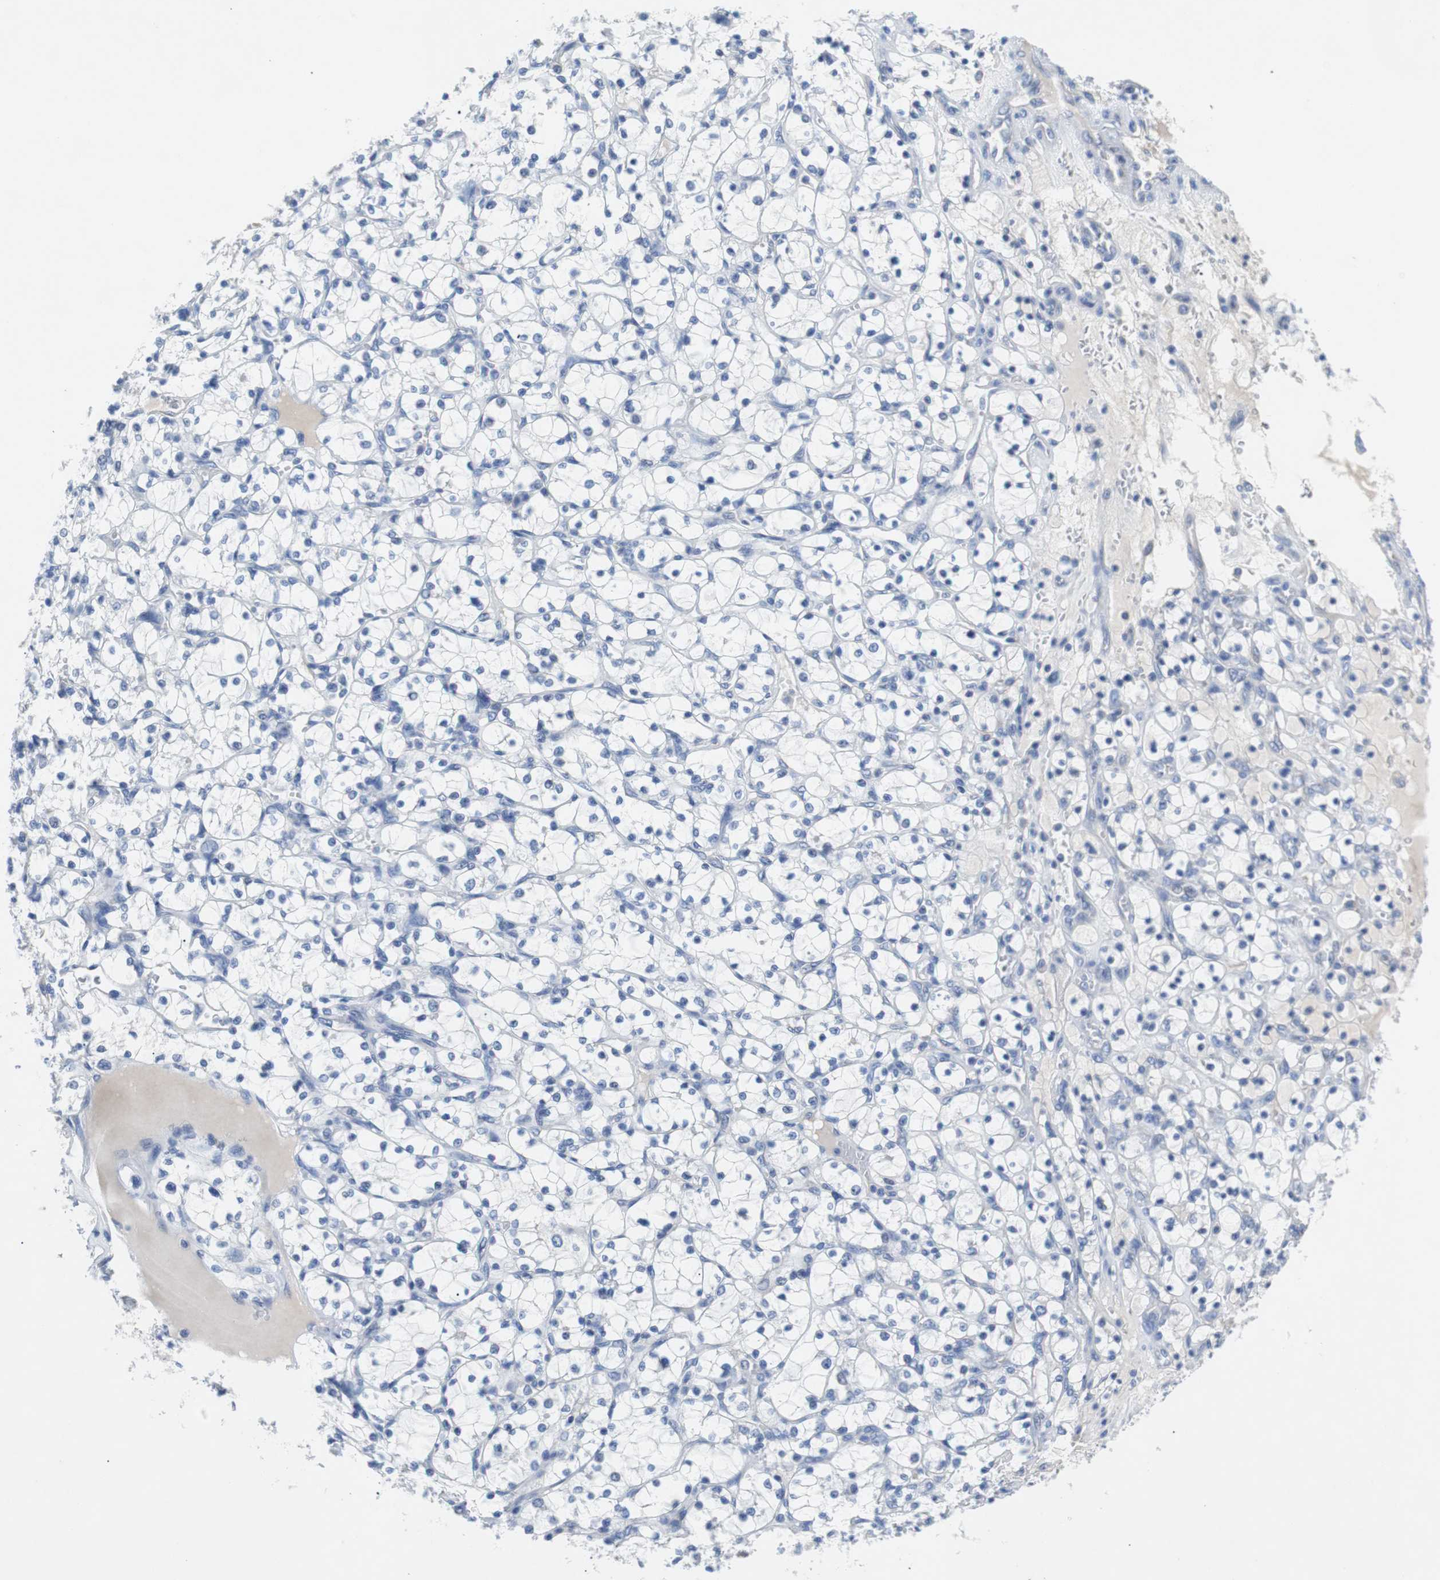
{"staining": {"intensity": "negative", "quantity": "none", "location": "none"}, "tissue": "renal cancer", "cell_type": "Tumor cells", "image_type": "cancer", "snomed": [{"axis": "morphology", "description": "Adenocarcinoma, NOS"}, {"axis": "topography", "description": "Kidney"}], "caption": "Adenocarcinoma (renal) stained for a protein using immunohistochemistry demonstrates no positivity tumor cells.", "gene": "EEF2K", "patient": {"sex": "female", "age": 69}}